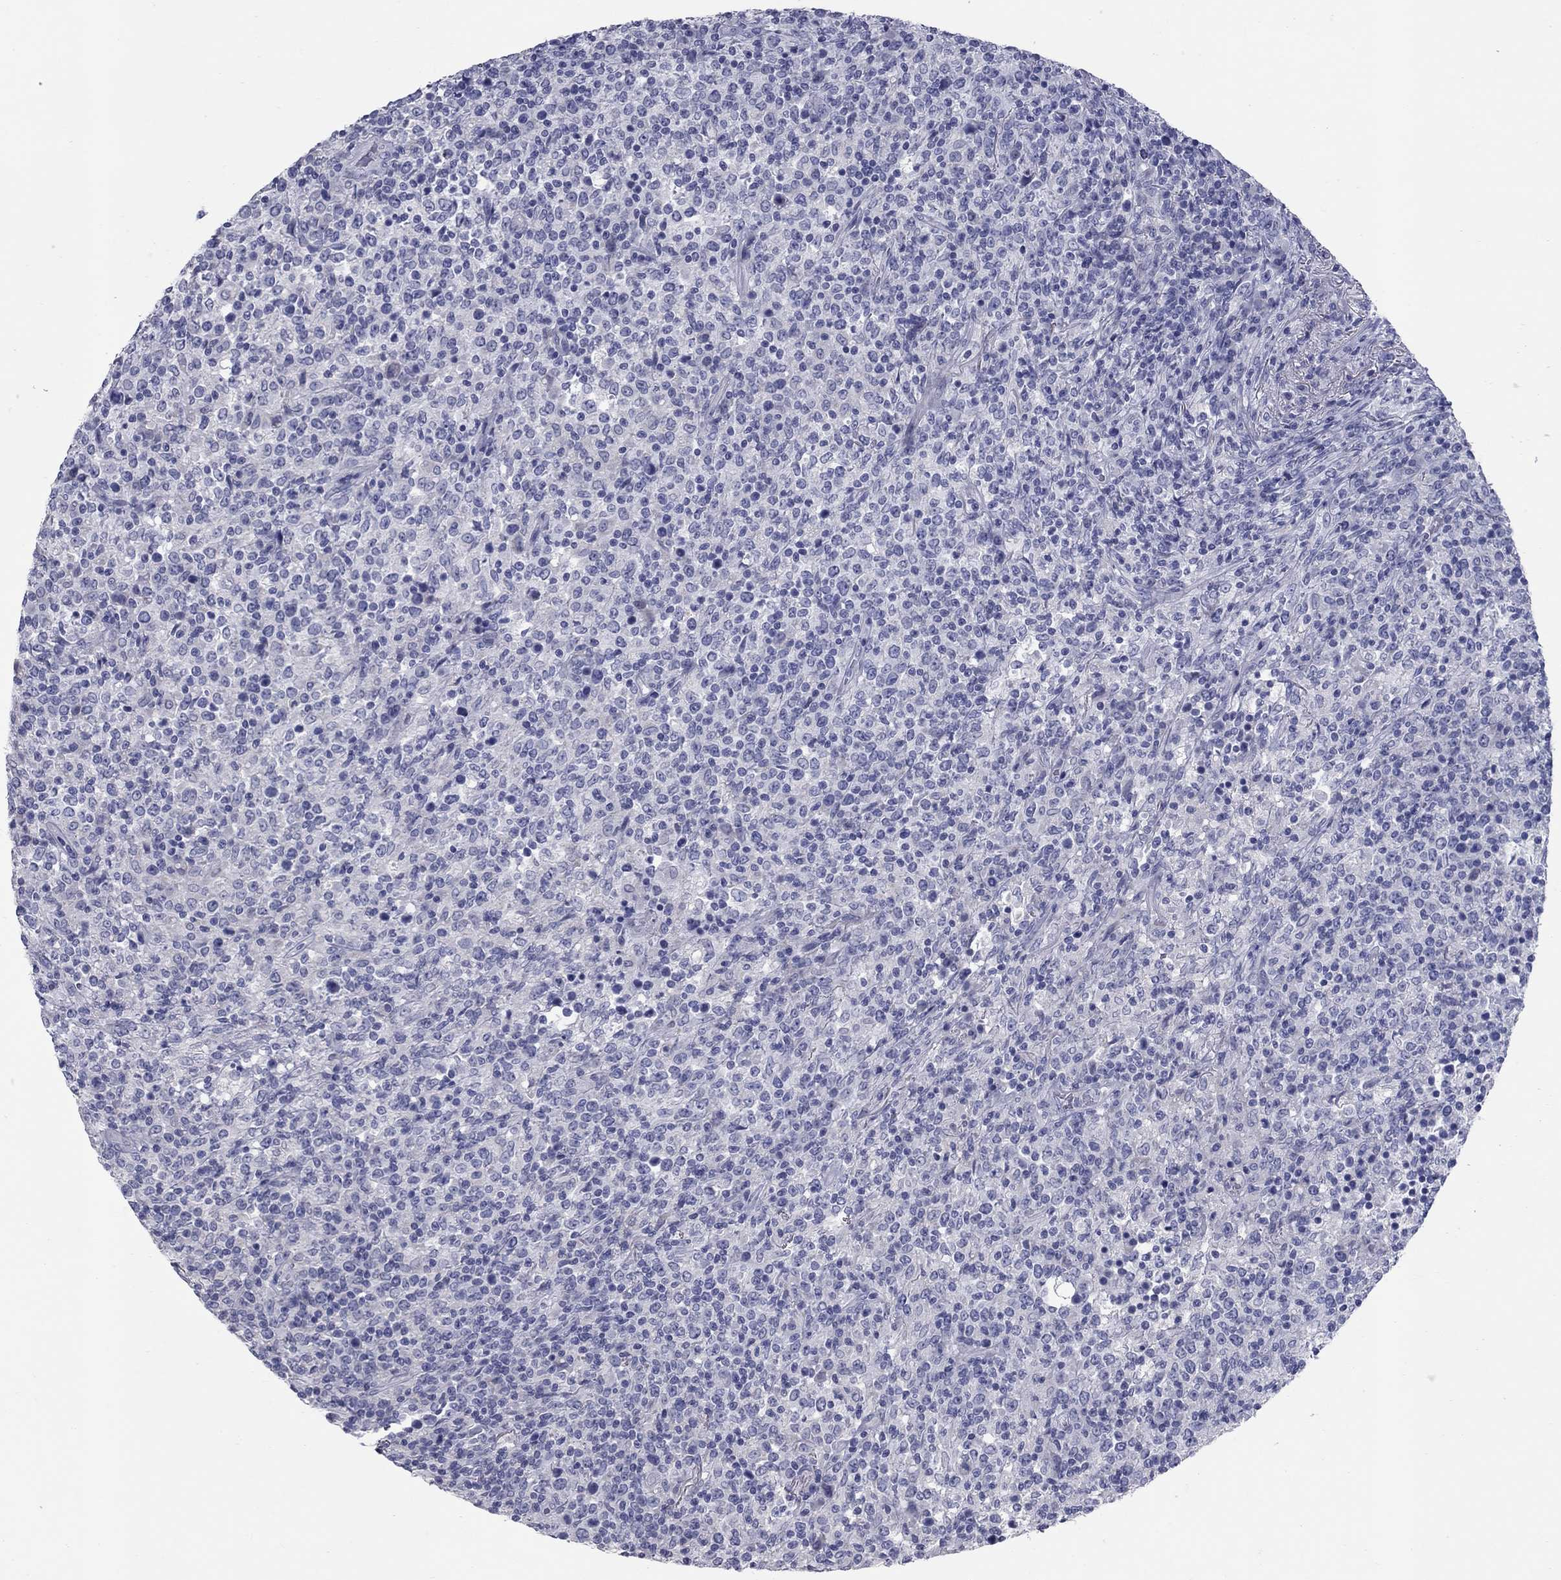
{"staining": {"intensity": "negative", "quantity": "none", "location": "none"}, "tissue": "lymphoma", "cell_type": "Tumor cells", "image_type": "cancer", "snomed": [{"axis": "morphology", "description": "Malignant lymphoma, non-Hodgkin's type, High grade"}, {"axis": "topography", "description": "Lung"}], "caption": "IHC of lymphoma reveals no positivity in tumor cells.", "gene": "KIRREL2", "patient": {"sex": "male", "age": 79}}